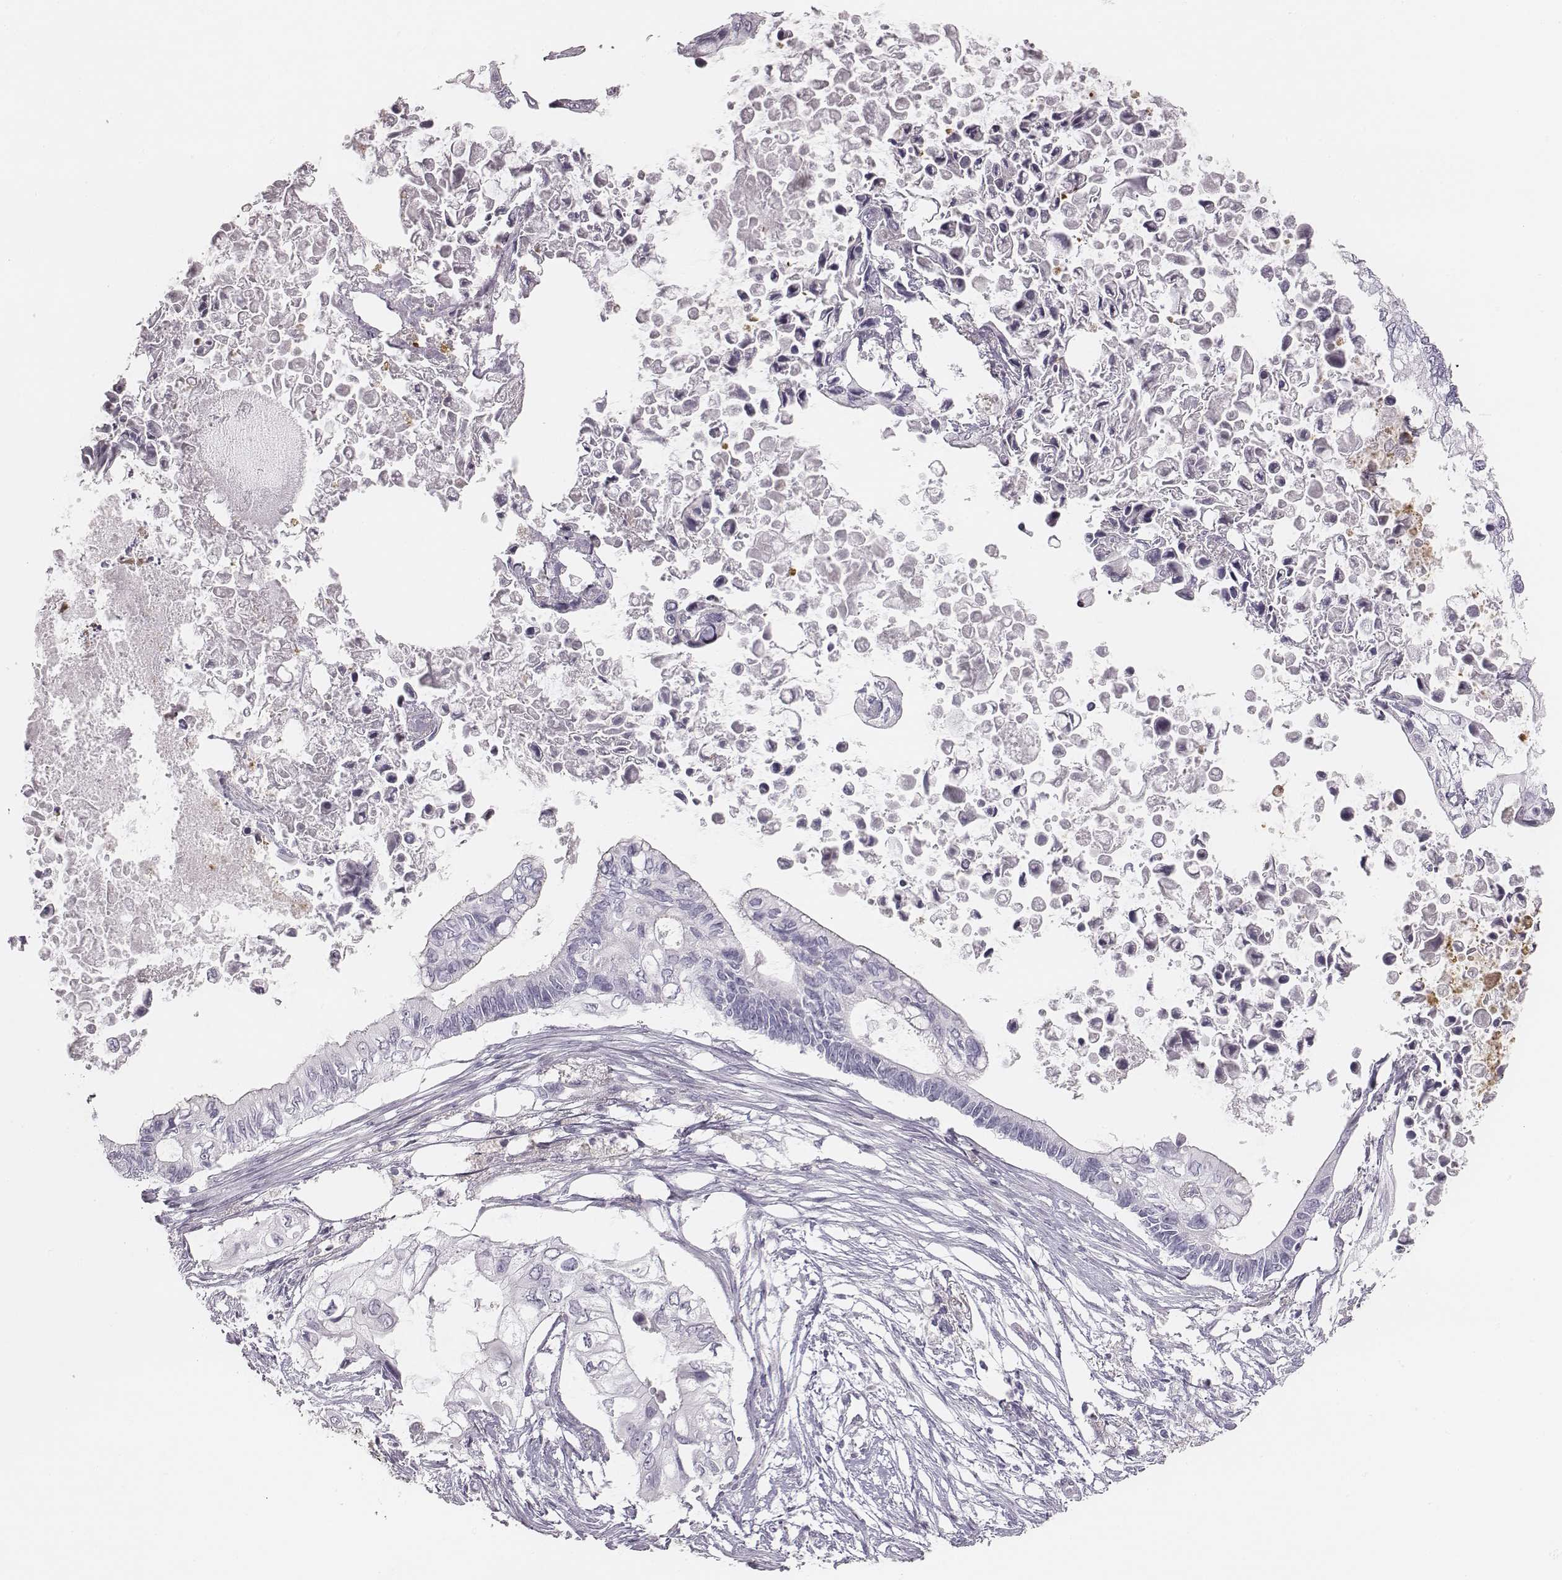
{"staining": {"intensity": "negative", "quantity": "none", "location": "none"}, "tissue": "pancreatic cancer", "cell_type": "Tumor cells", "image_type": "cancer", "snomed": [{"axis": "morphology", "description": "Adenocarcinoma, NOS"}, {"axis": "topography", "description": "Pancreas"}], "caption": "Micrograph shows no protein staining in tumor cells of pancreatic cancer tissue.", "gene": "KCNJ12", "patient": {"sex": "female", "age": 63}}